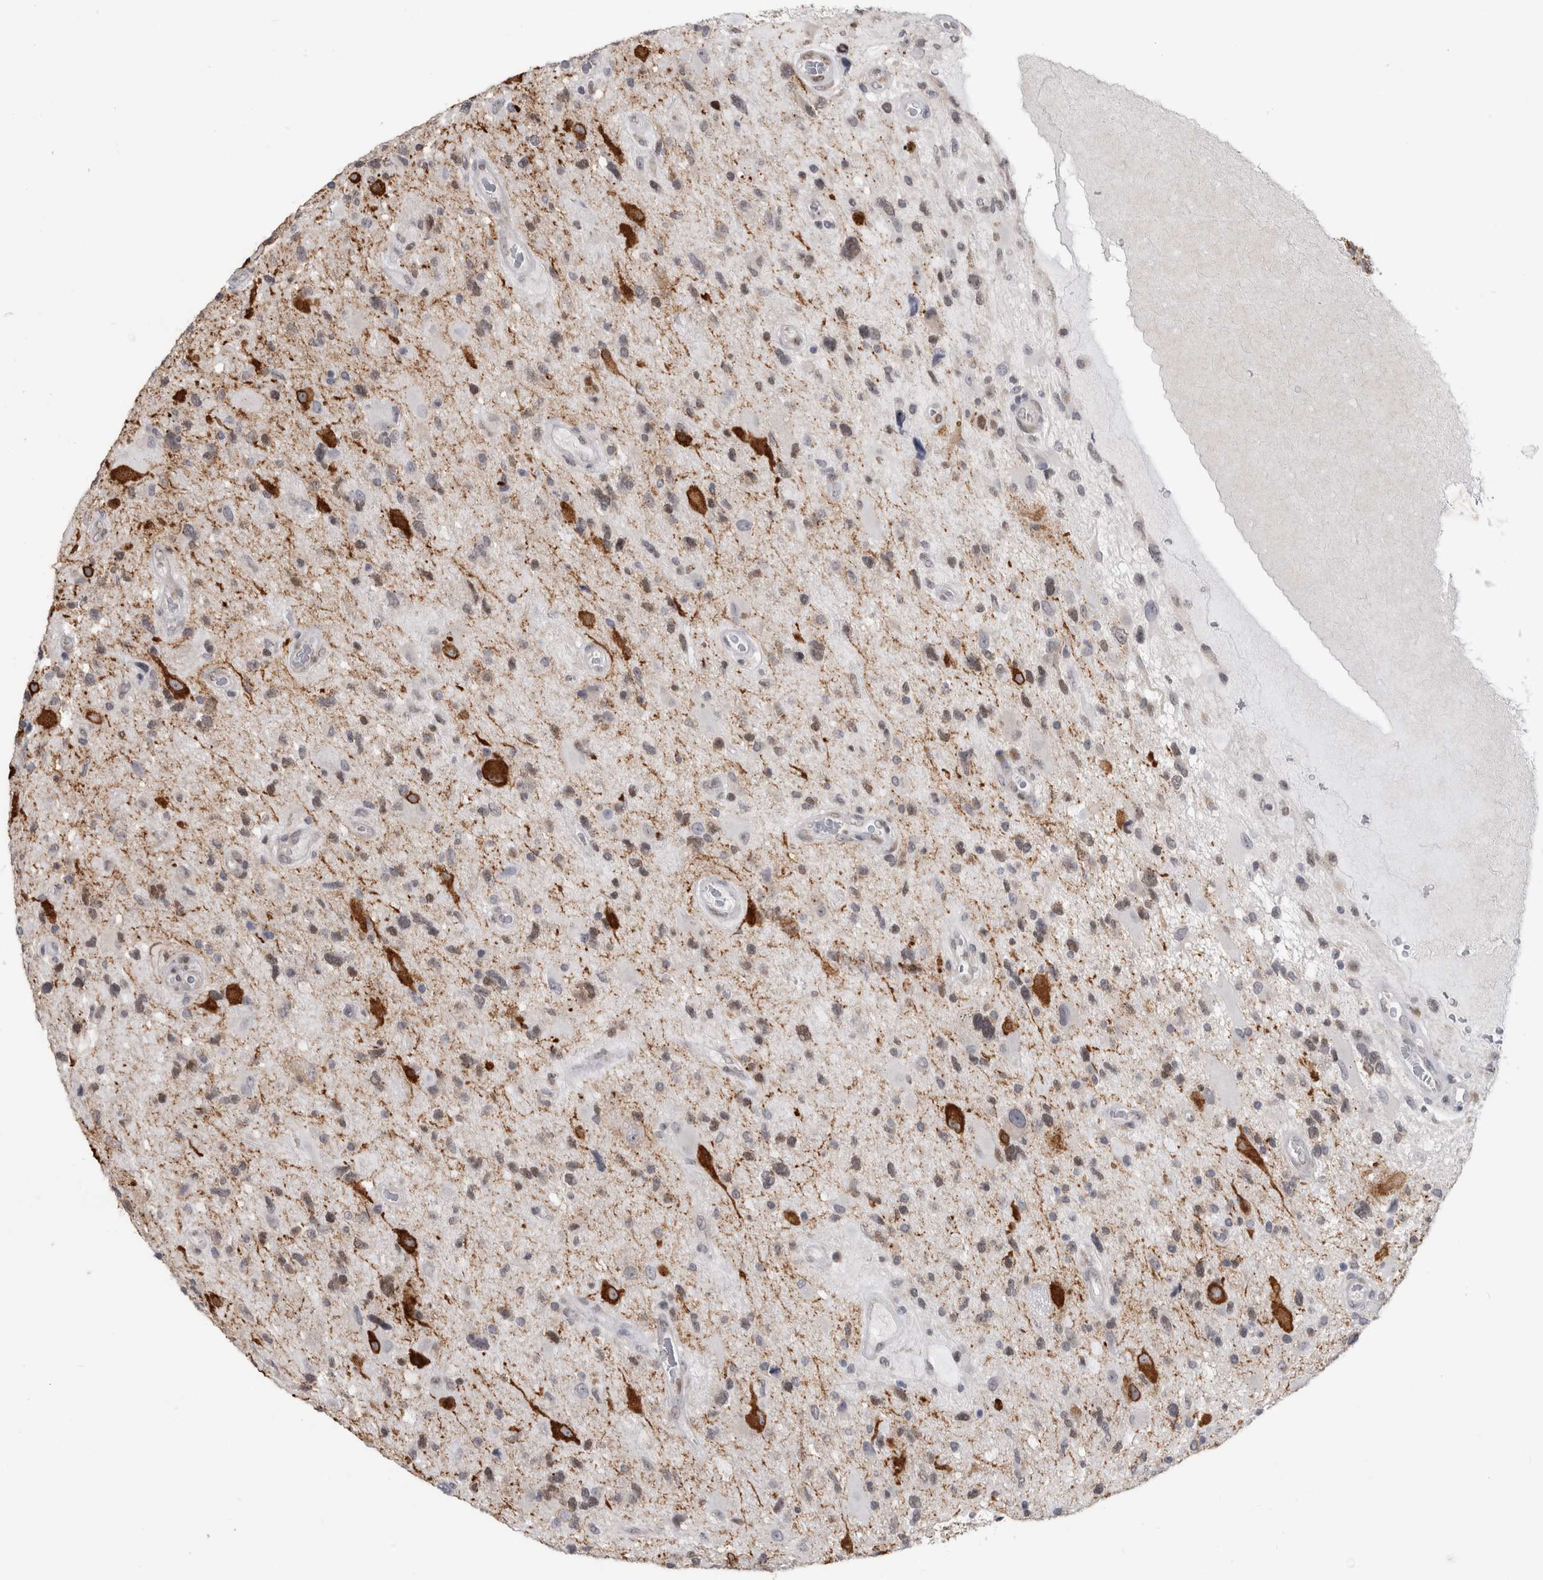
{"staining": {"intensity": "weak", "quantity": "<25%", "location": "cytoplasmic/membranous"}, "tissue": "glioma", "cell_type": "Tumor cells", "image_type": "cancer", "snomed": [{"axis": "morphology", "description": "Glioma, malignant, High grade"}, {"axis": "topography", "description": "Brain"}], "caption": "The immunohistochemistry histopathology image has no significant staining in tumor cells of high-grade glioma (malignant) tissue.", "gene": "TMEM242", "patient": {"sex": "male", "age": 33}}